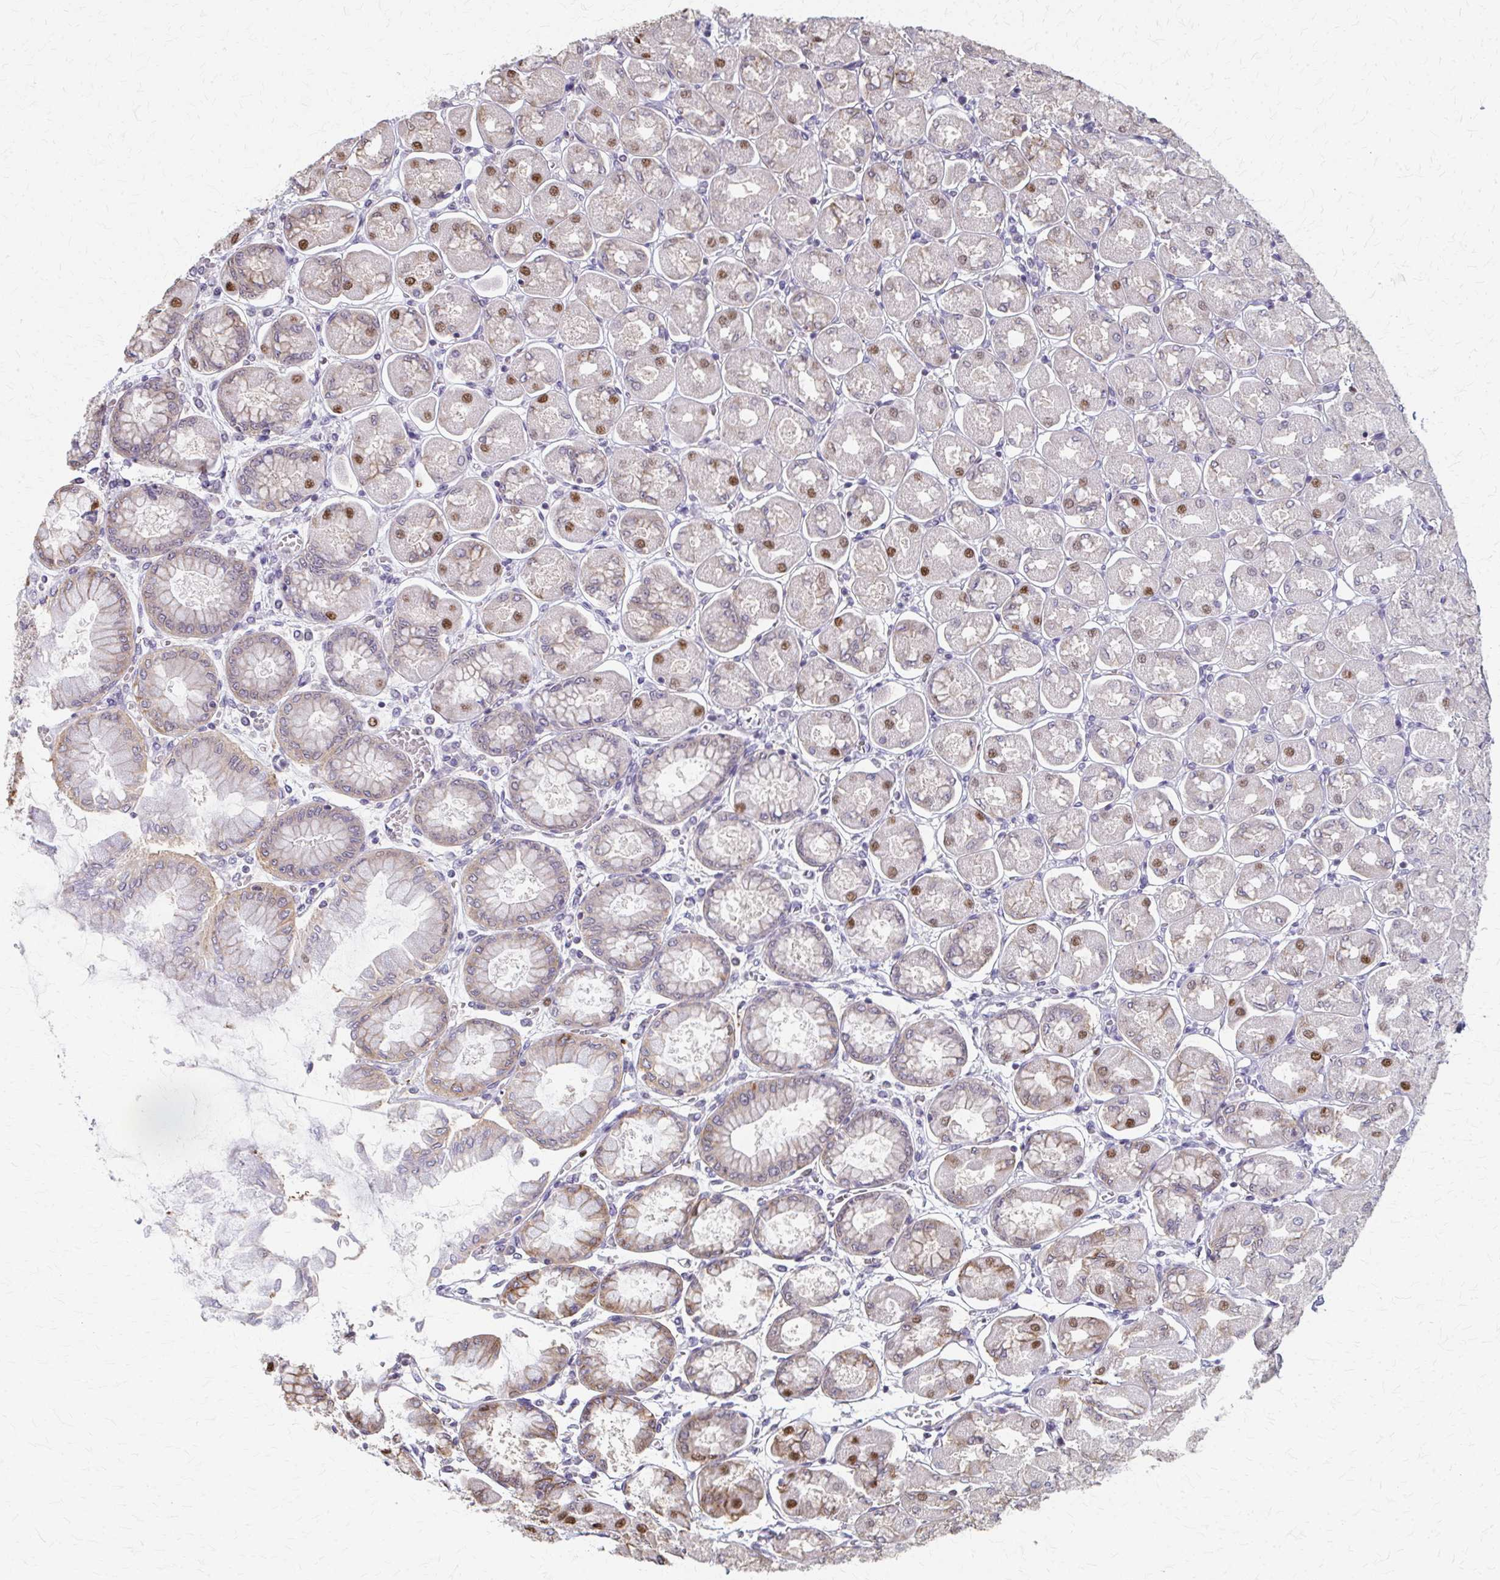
{"staining": {"intensity": "moderate", "quantity": "25%-75%", "location": "cytoplasmic/membranous,nuclear"}, "tissue": "stomach", "cell_type": "Glandular cells", "image_type": "normal", "snomed": [{"axis": "morphology", "description": "Normal tissue, NOS"}, {"axis": "topography", "description": "Stomach, upper"}], "caption": "The photomicrograph shows immunohistochemical staining of benign stomach. There is moderate cytoplasmic/membranous,nuclear positivity is present in about 25%-75% of glandular cells.", "gene": "RABGAP1L", "patient": {"sex": "female", "age": 56}}